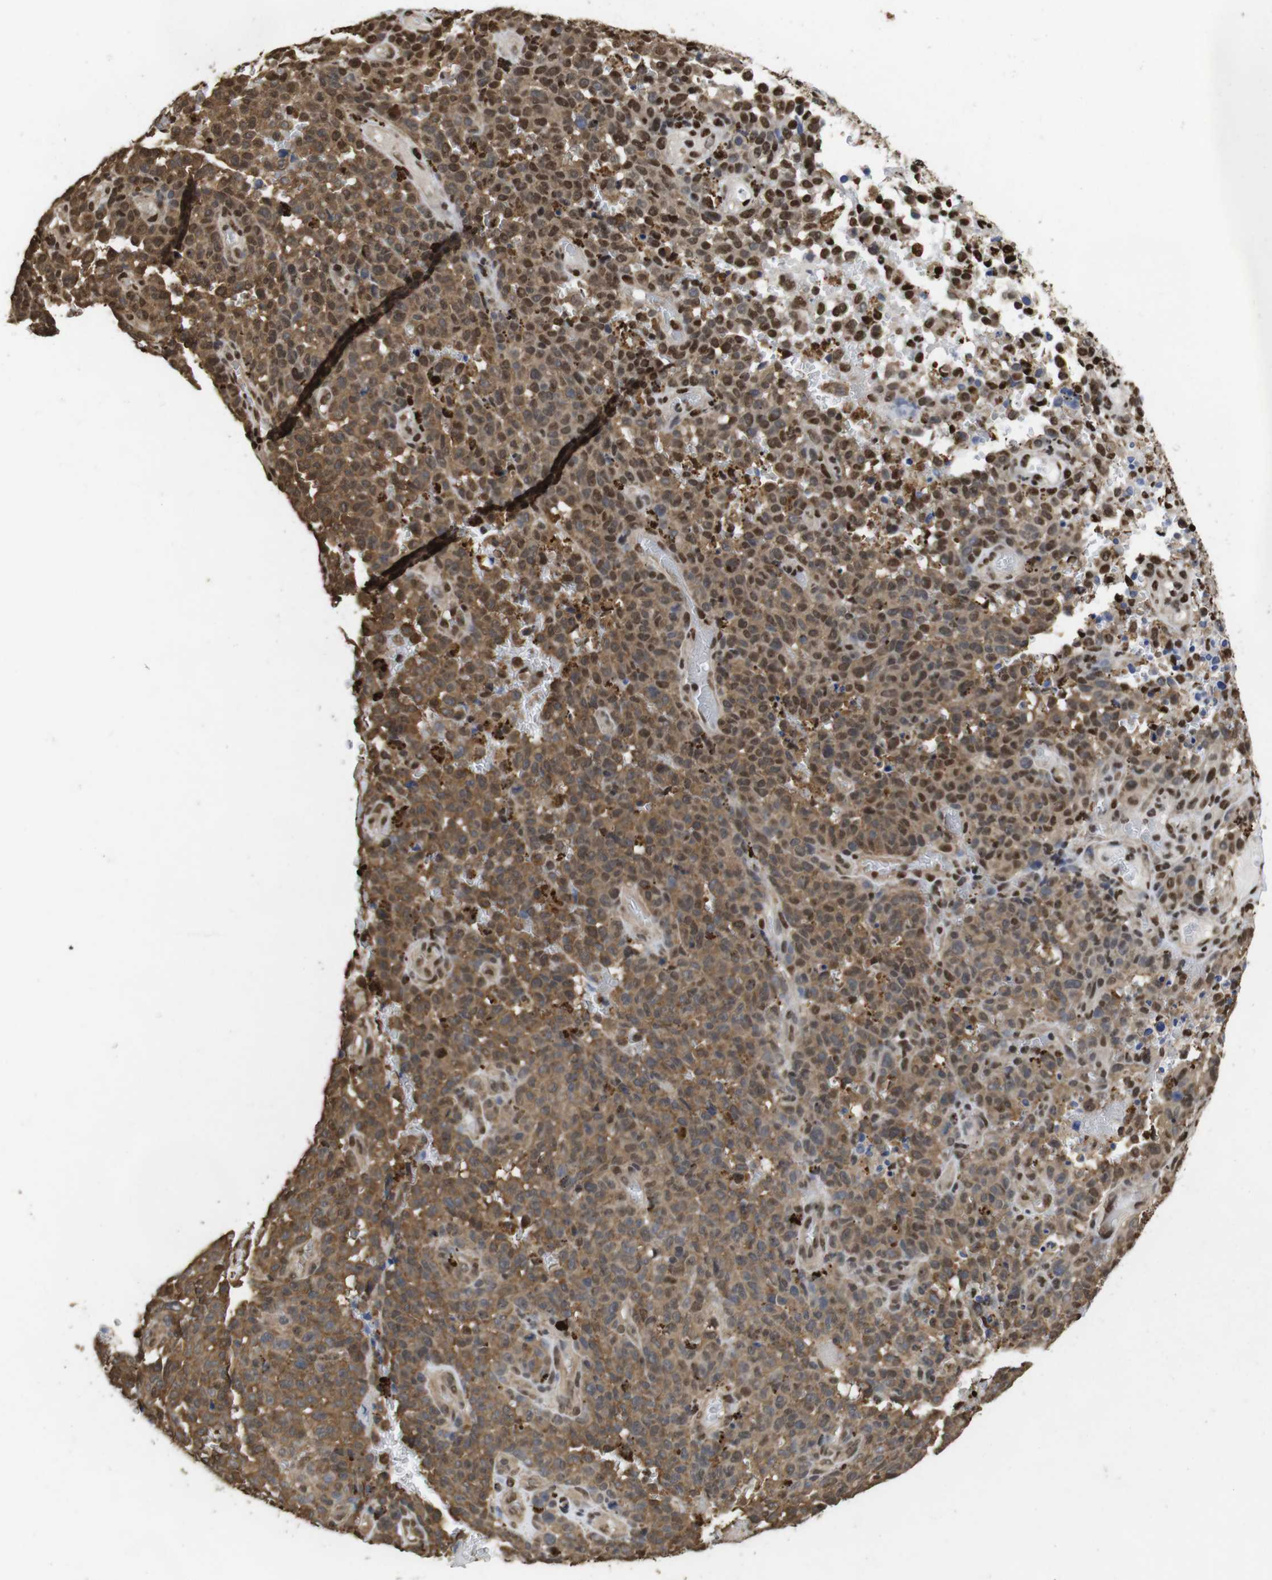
{"staining": {"intensity": "moderate", "quantity": ">75%", "location": "cytoplasmic/membranous,nuclear"}, "tissue": "melanoma", "cell_type": "Tumor cells", "image_type": "cancer", "snomed": [{"axis": "morphology", "description": "Malignant melanoma, NOS"}, {"axis": "topography", "description": "Skin"}], "caption": "Tumor cells reveal moderate cytoplasmic/membranous and nuclear expression in approximately >75% of cells in malignant melanoma. (DAB (3,3'-diaminobenzidine) IHC with brightfield microscopy, high magnification).", "gene": "SUMO3", "patient": {"sex": "female", "age": 82}}